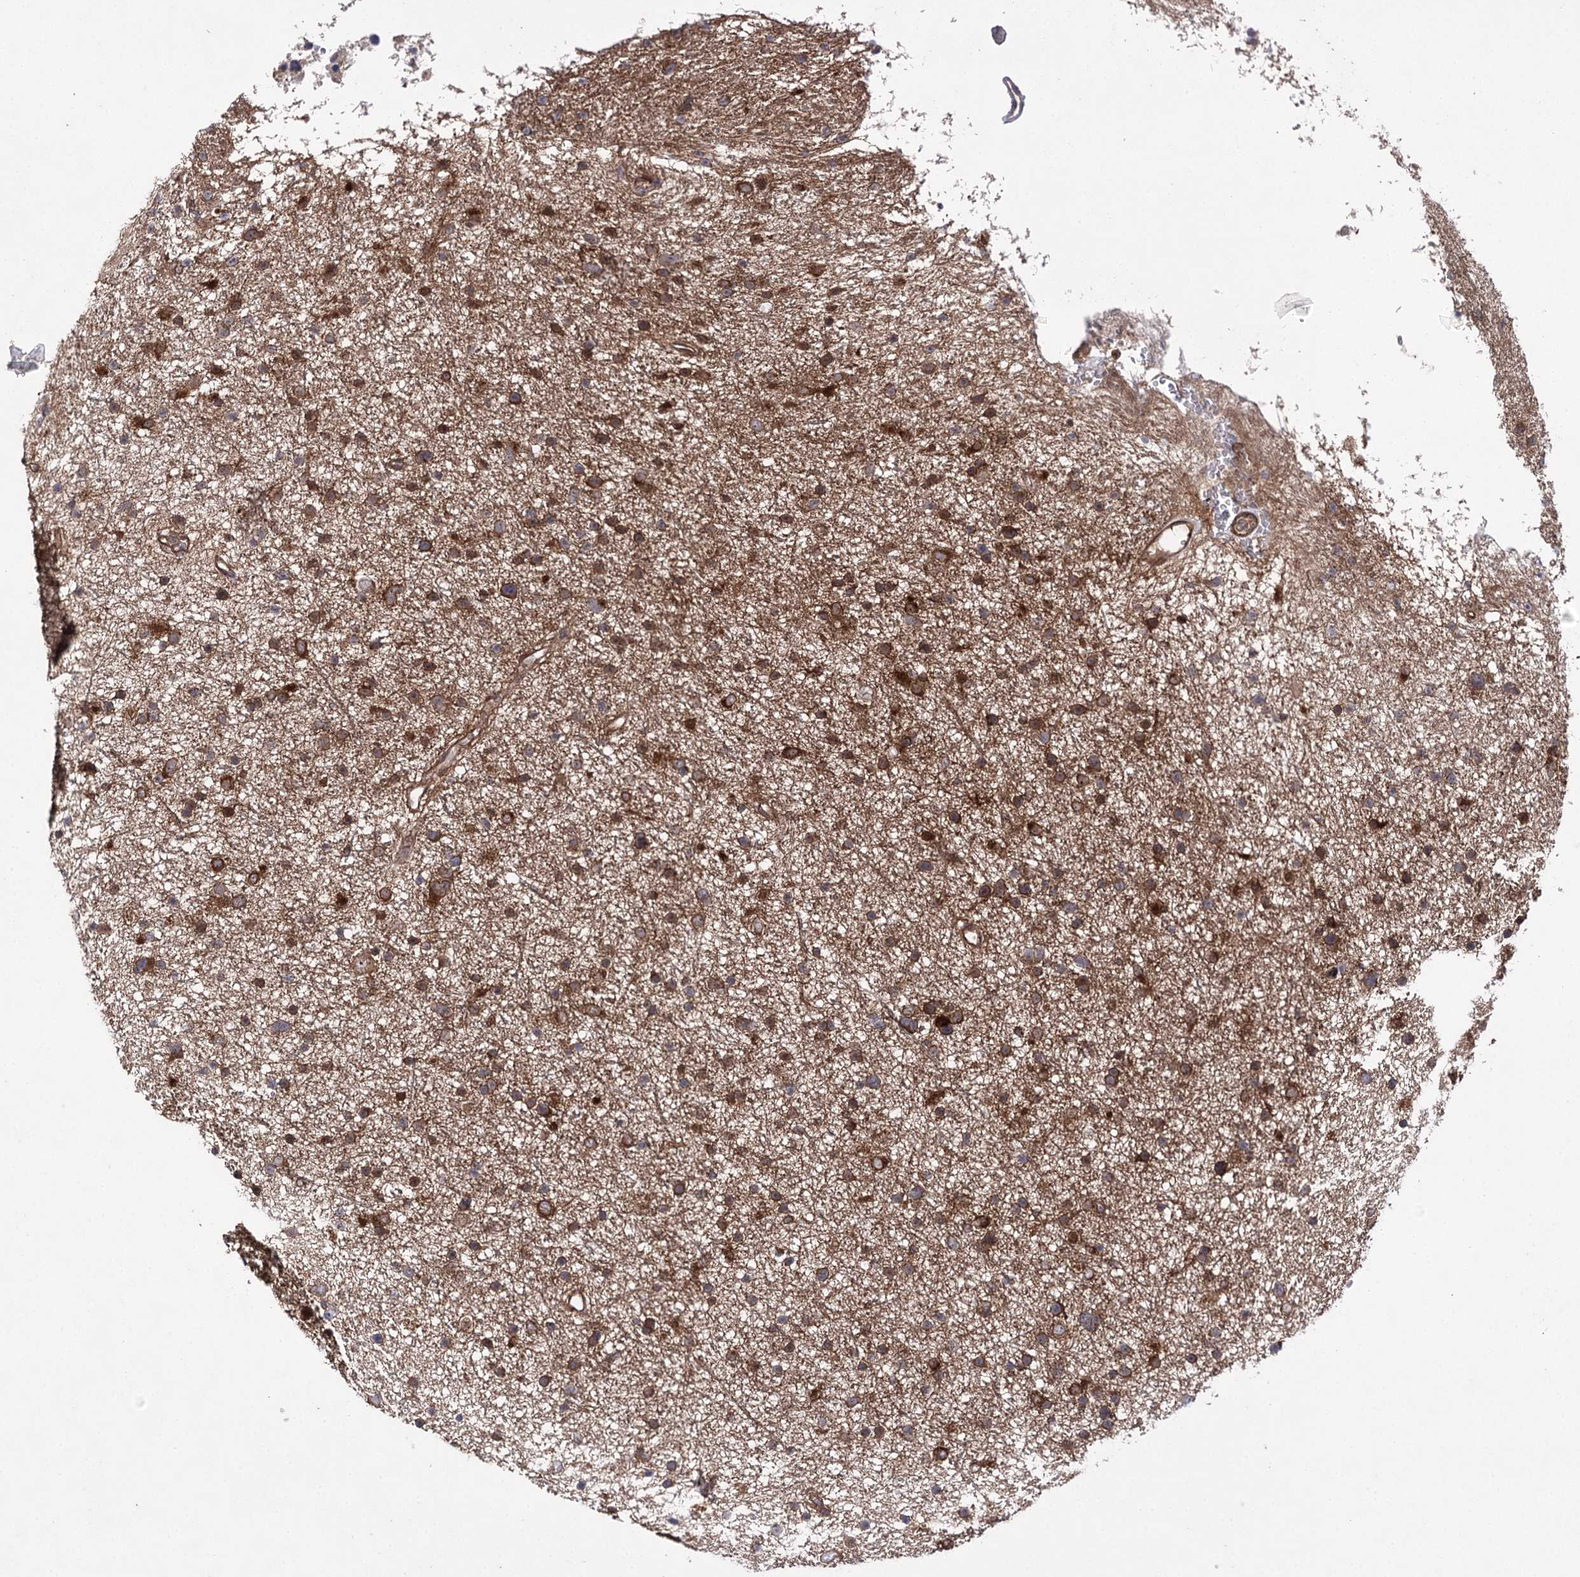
{"staining": {"intensity": "strong", "quantity": ">75%", "location": "cytoplasmic/membranous"}, "tissue": "glioma", "cell_type": "Tumor cells", "image_type": "cancer", "snomed": [{"axis": "morphology", "description": "Glioma, malignant, Low grade"}, {"axis": "topography", "description": "Cerebral cortex"}], "caption": "Protein analysis of glioma tissue demonstrates strong cytoplasmic/membranous expression in about >75% of tumor cells. (DAB IHC with brightfield microscopy, high magnification).", "gene": "BCR", "patient": {"sex": "female", "age": 39}}